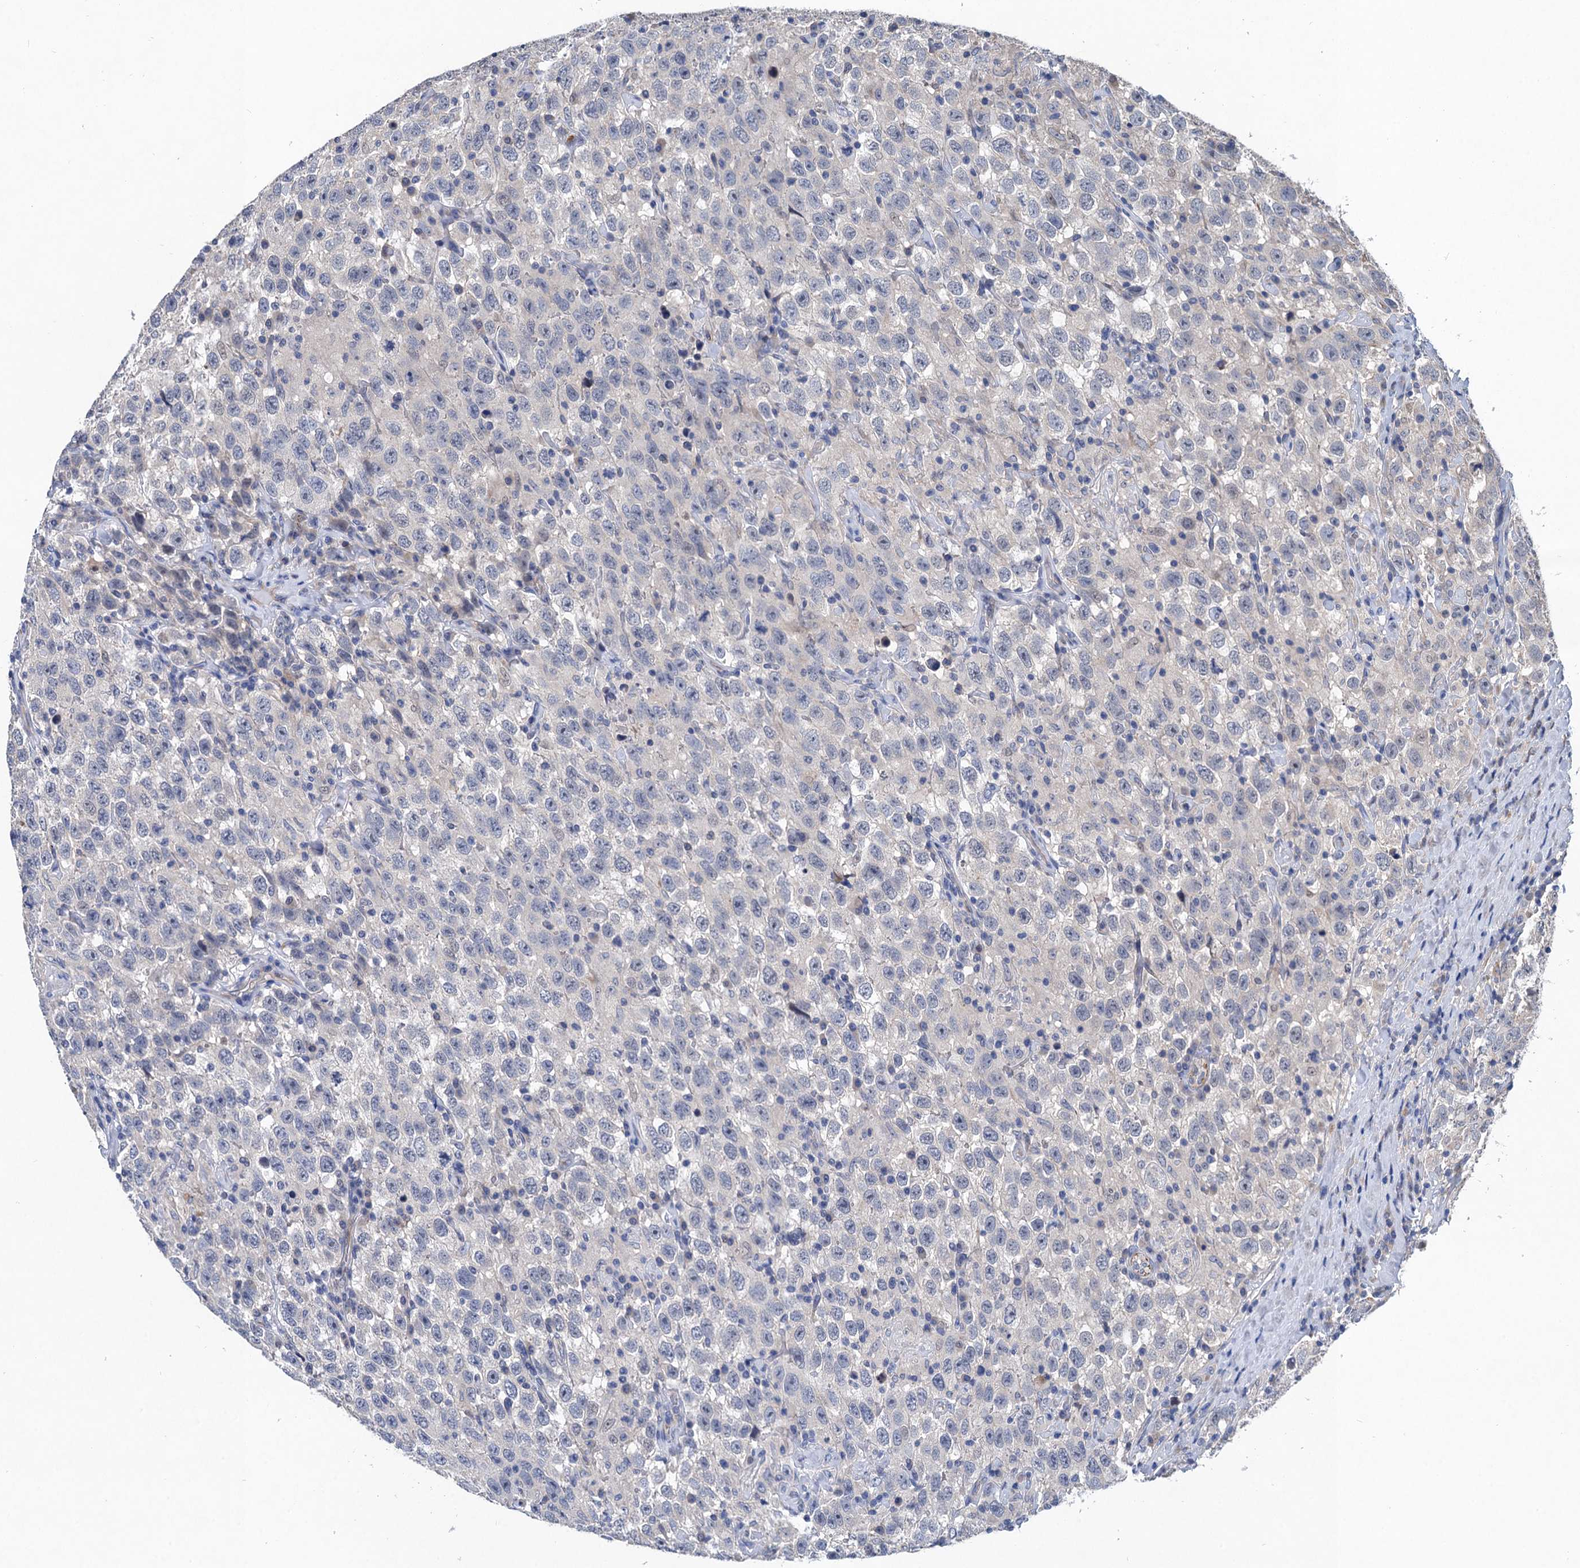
{"staining": {"intensity": "negative", "quantity": "none", "location": "none"}, "tissue": "testis cancer", "cell_type": "Tumor cells", "image_type": "cancer", "snomed": [{"axis": "morphology", "description": "Seminoma, NOS"}, {"axis": "topography", "description": "Testis"}], "caption": "Photomicrograph shows no significant protein positivity in tumor cells of testis cancer (seminoma). (DAB immunohistochemistry visualized using brightfield microscopy, high magnification).", "gene": "TRAF7", "patient": {"sex": "male", "age": 41}}